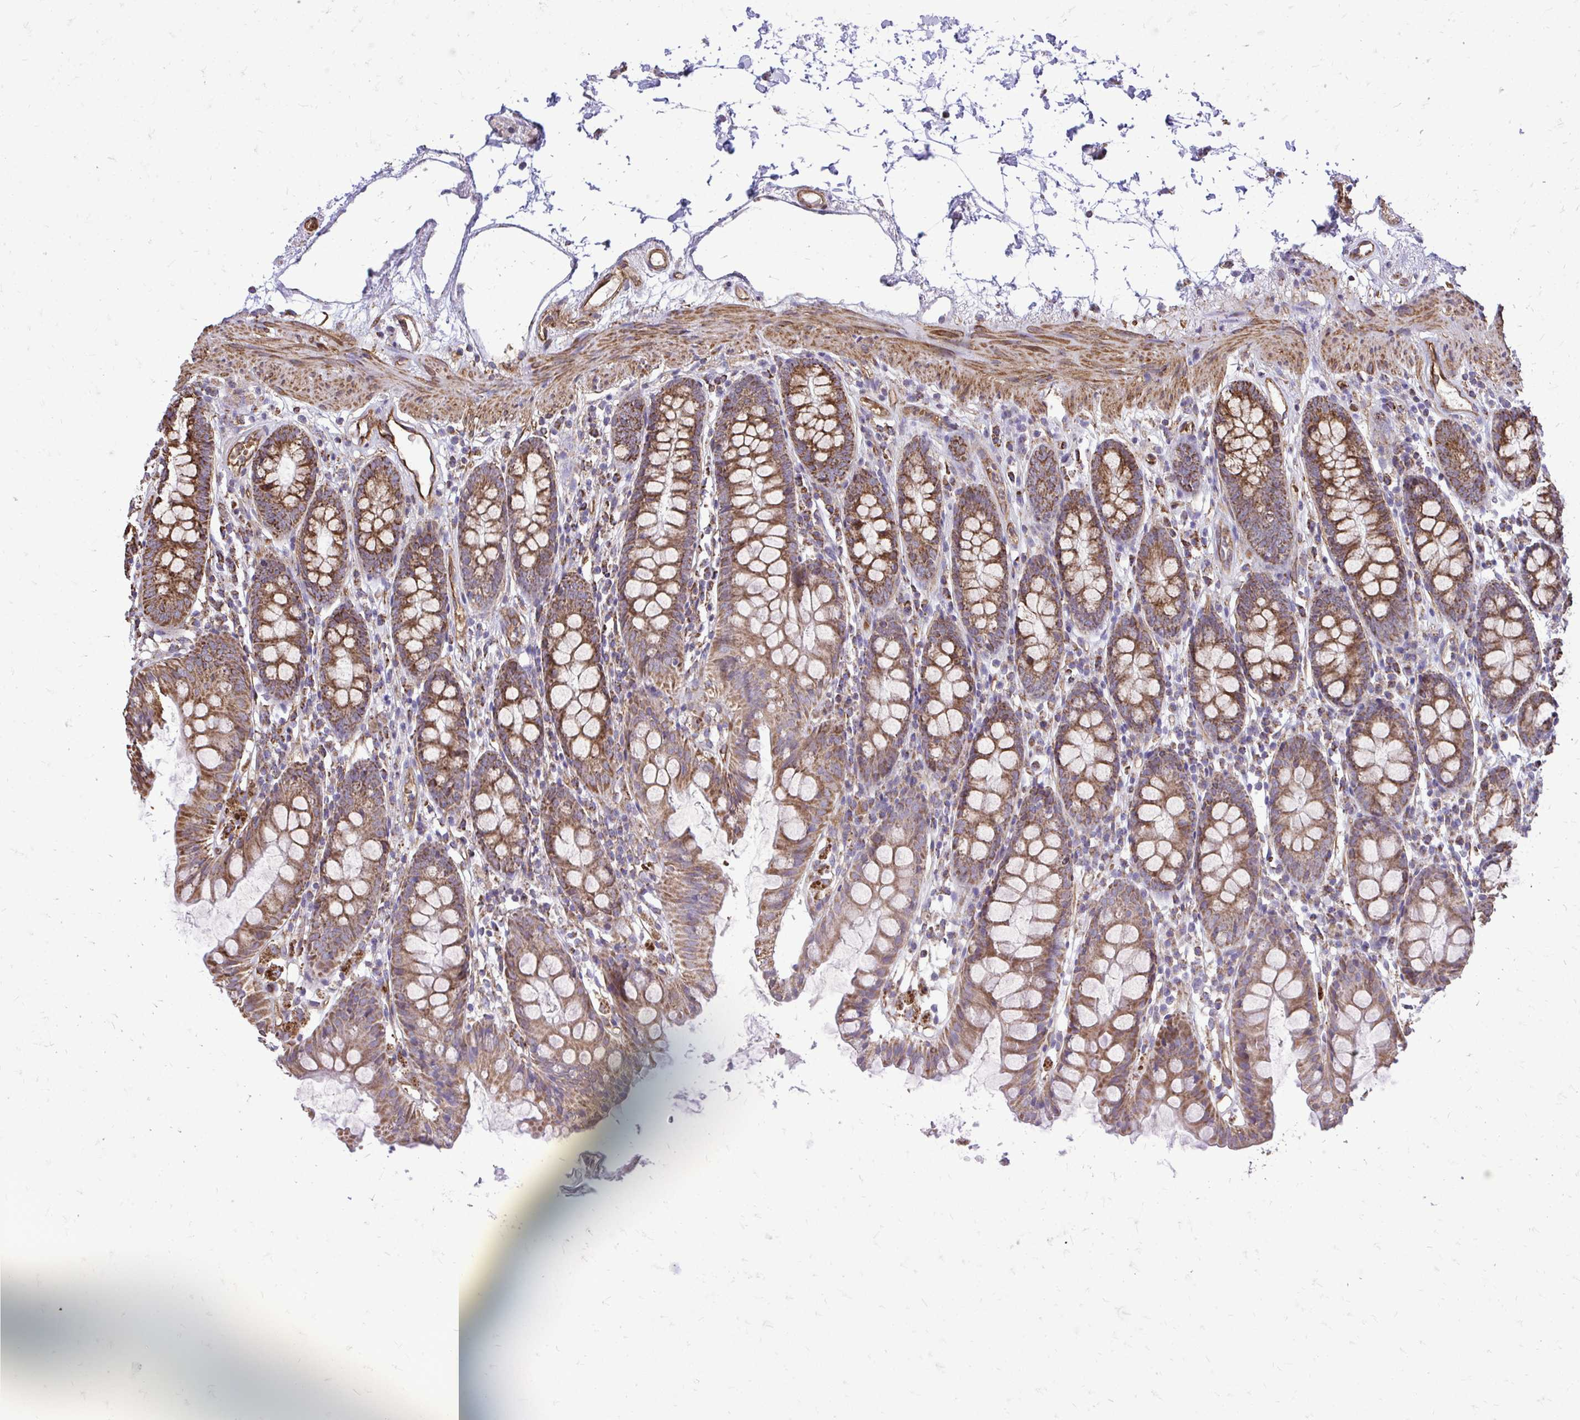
{"staining": {"intensity": "moderate", "quantity": ">75%", "location": "cytoplasmic/membranous"}, "tissue": "colon", "cell_type": "Endothelial cells", "image_type": "normal", "snomed": [{"axis": "morphology", "description": "Normal tissue, NOS"}, {"axis": "topography", "description": "Colon"}], "caption": "Moderate cytoplasmic/membranous protein positivity is present in approximately >75% of endothelial cells in colon.", "gene": "UBE2C", "patient": {"sex": "female", "age": 84}}